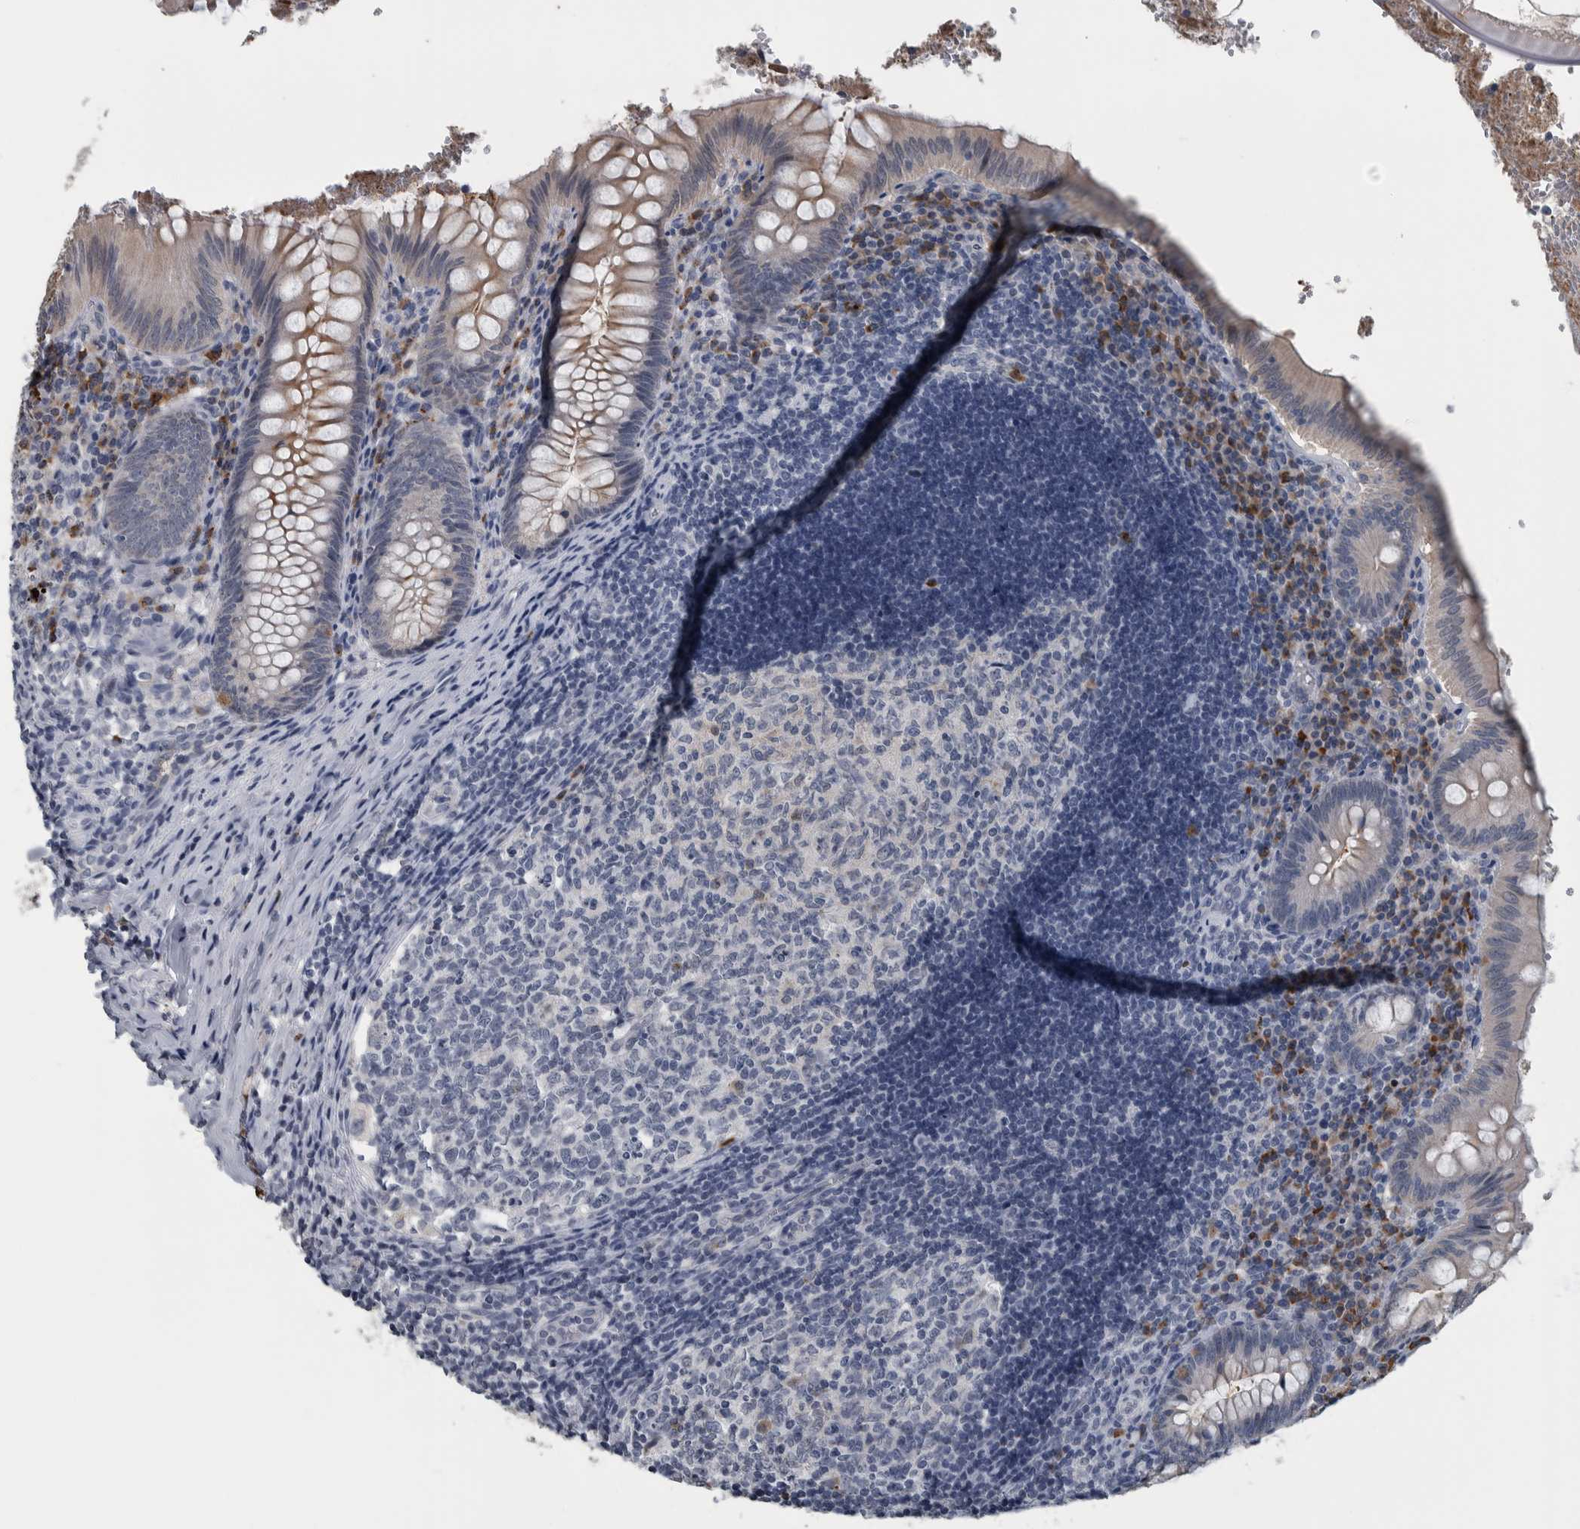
{"staining": {"intensity": "weak", "quantity": "25%-75%", "location": "cytoplasmic/membranous"}, "tissue": "appendix", "cell_type": "Glandular cells", "image_type": "normal", "snomed": [{"axis": "morphology", "description": "Normal tissue, NOS"}, {"axis": "topography", "description": "Appendix"}], "caption": "A micrograph of human appendix stained for a protein shows weak cytoplasmic/membranous brown staining in glandular cells. (IHC, brightfield microscopy, high magnification).", "gene": "CAVIN4", "patient": {"sex": "male", "age": 8}}